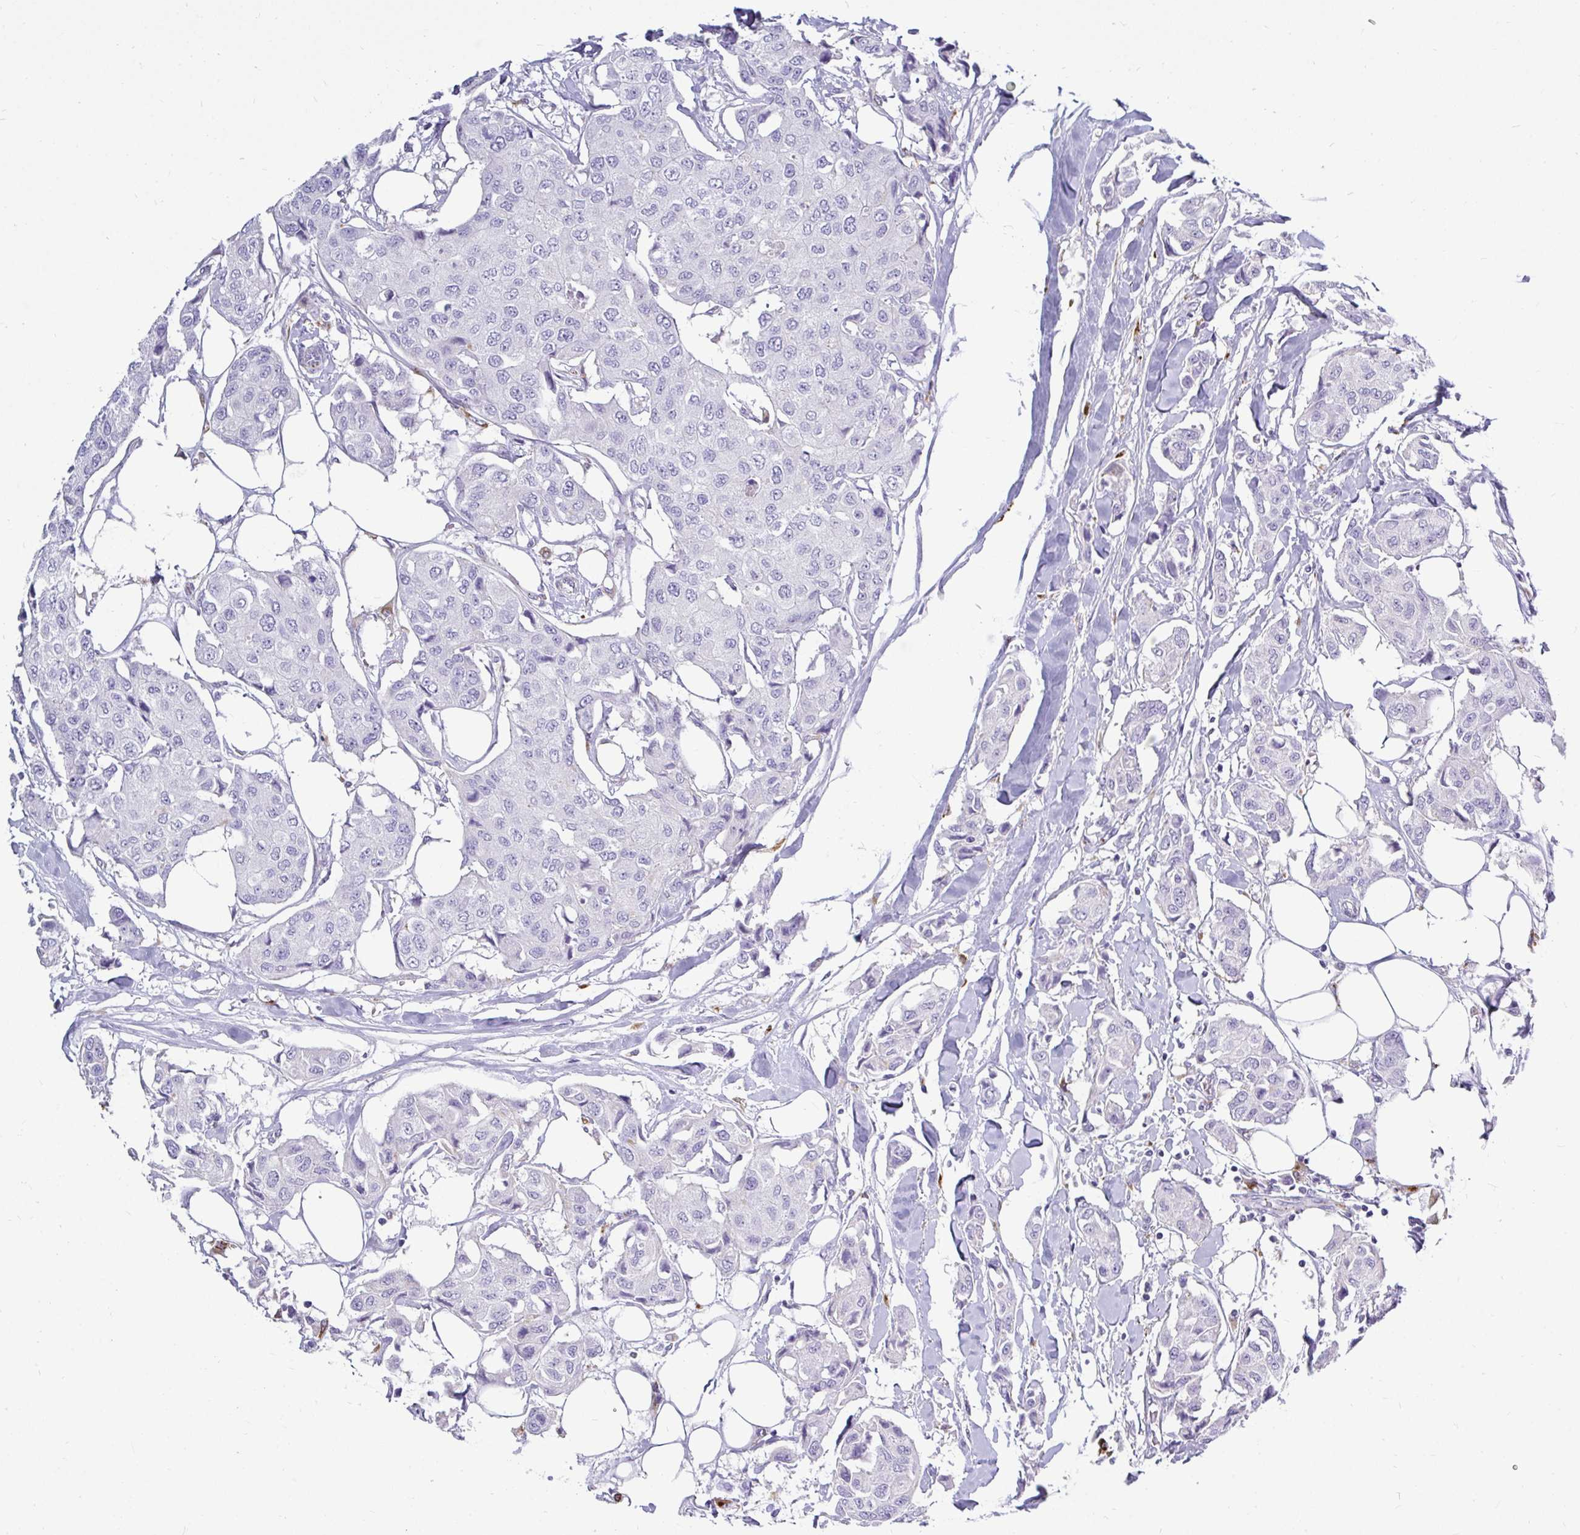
{"staining": {"intensity": "negative", "quantity": "none", "location": "none"}, "tissue": "breast cancer", "cell_type": "Tumor cells", "image_type": "cancer", "snomed": [{"axis": "morphology", "description": "Duct carcinoma"}, {"axis": "topography", "description": "Breast"}, {"axis": "topography", "description": "Lymph node"}], "caption": "This is a histopathology image of IHC staining of breast intraductal carcinoma, which shows no expression in tumor cells.", "gene": "CTSZ", "patient": {"sex": "female", "age": 80}}